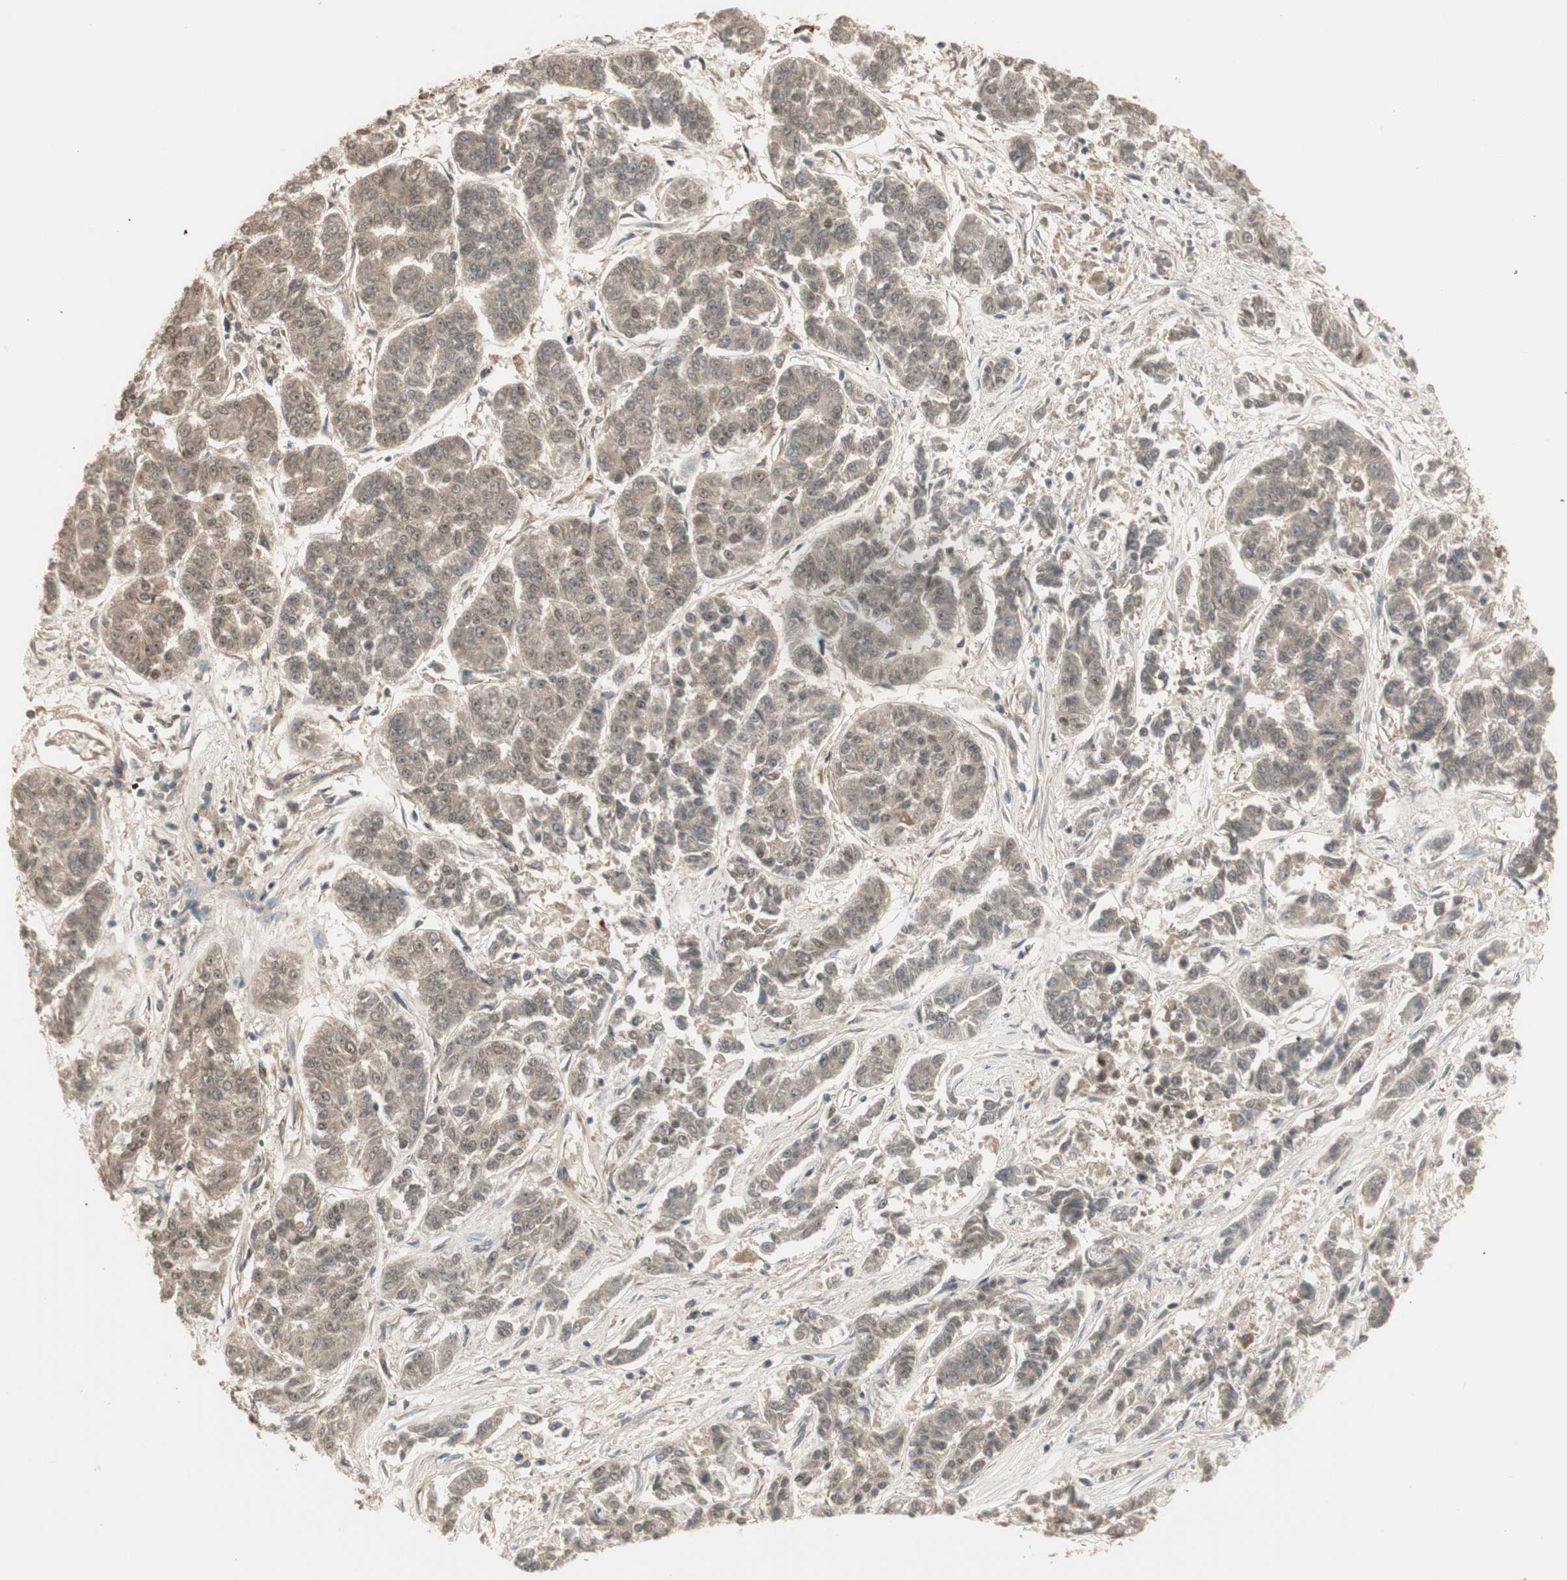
{"staining": {"intensity": "weak", "quantity": ">75%", "location": "cytoplasmic/membranous,nuclear"}, "tissue": "lung cancer", "cell_type": "Tumor cells", "image_type": "cancer", "snomed": [{"axis": "morphology", "description": "Adenocarcinoma, NOS"}, {"axis": "topography", "description": "Lung"}], "caption": "The immunohistochemical stain shows weak cytoplasmic/membranous and nuclear staining in tumor cells of lung adenocarcinoma tissue.", "gene": "ZSCAN31", "patient": {"sex": "male", "age": 84}}